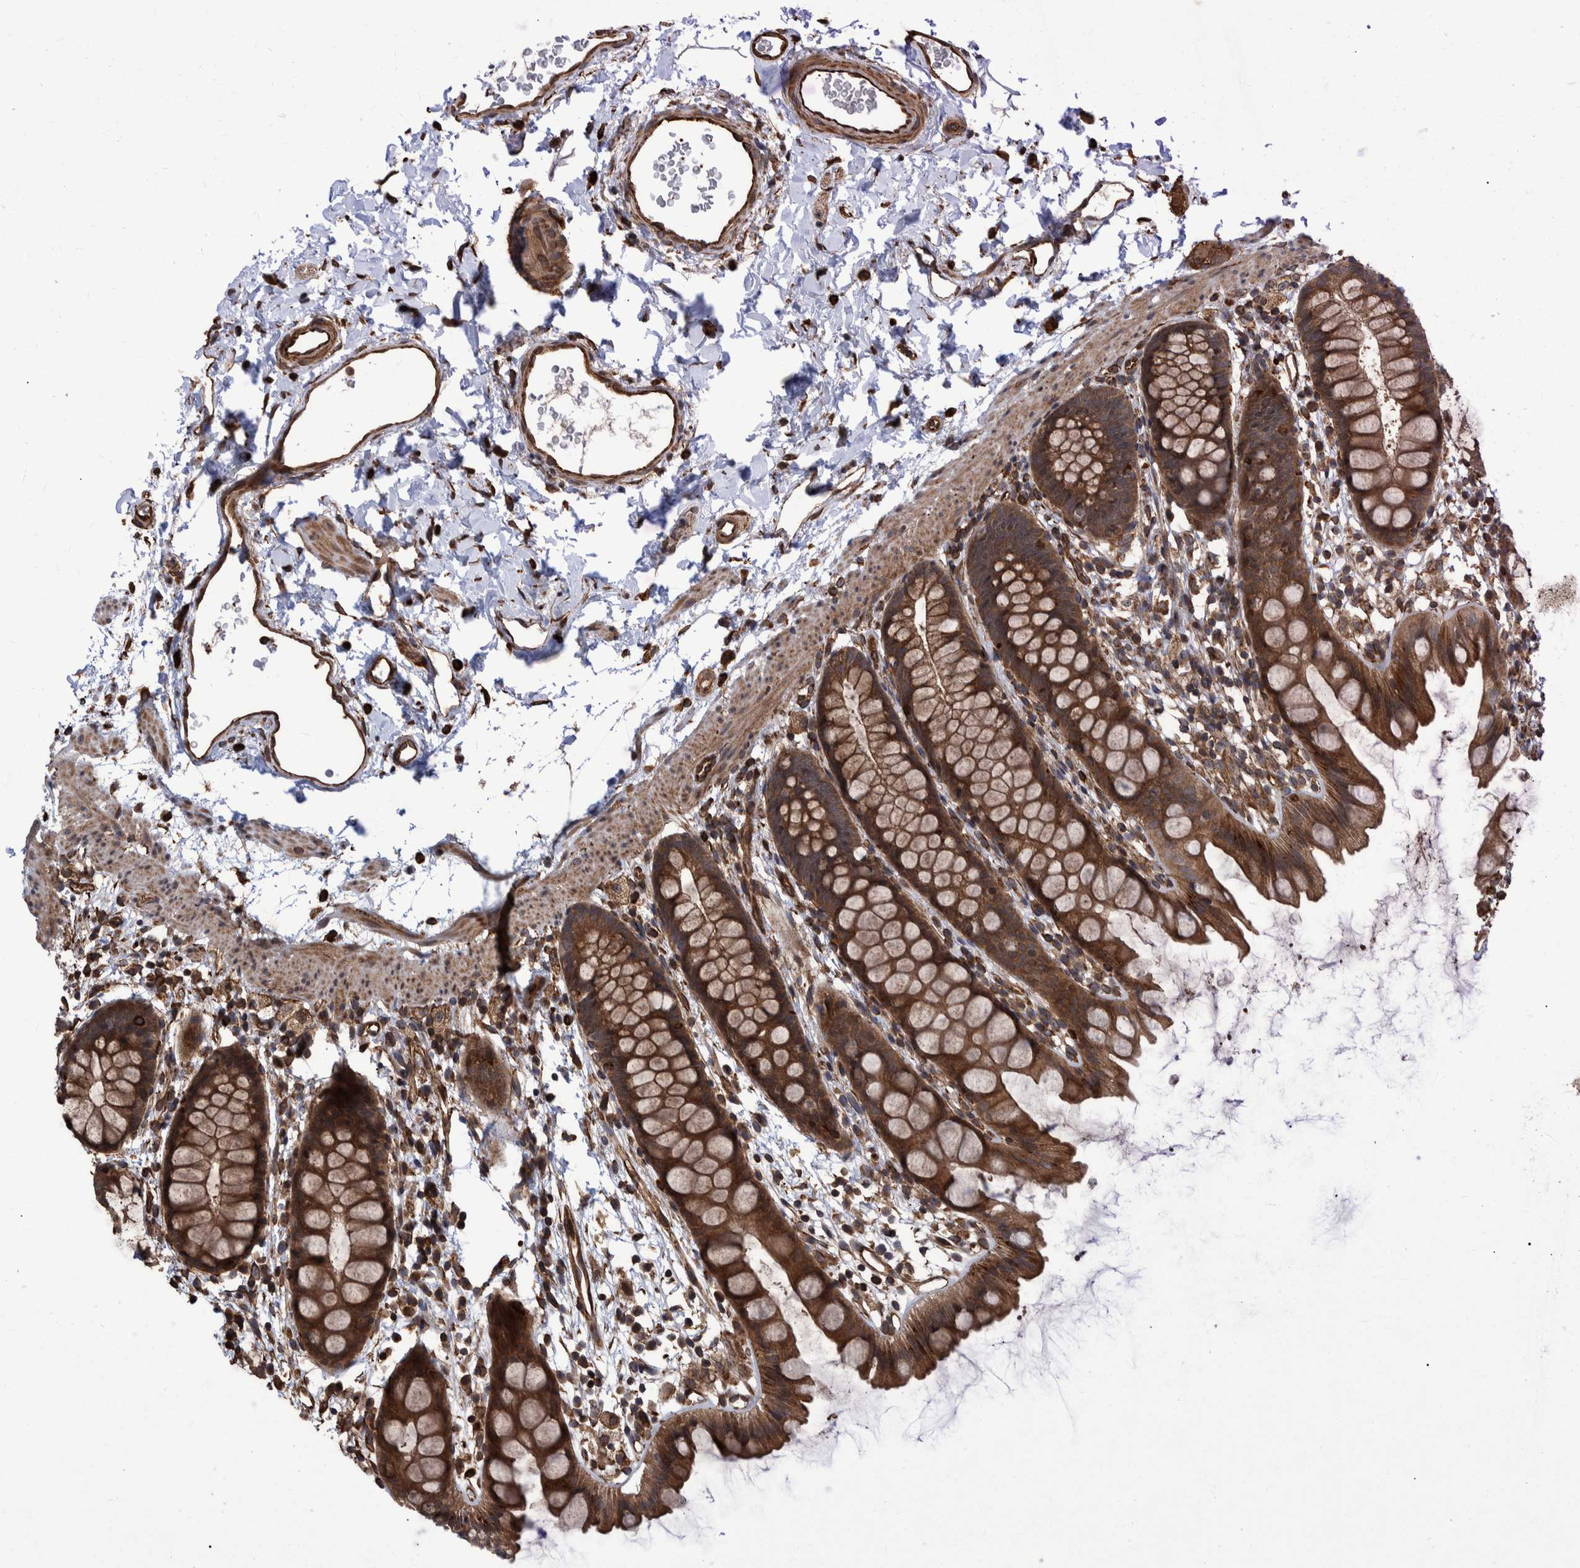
{"staining": {"intensity": "strong", "quantity": ">75%", "location": "cytoplasmic/membranous"}, "tissue": "rectum", "cell_type": "Glandular cells", "image_type": "normal", "snomed": [{"axis": "morphology", "description": "Normal tissue, NOS"}, {"axis": "topography", "description": "Rectum"}], "caption": "Immunohistochemistry (IHC) of benign human rectum reveals high levels of strong cytoplasmic/membranous expression in about >75% of glandular cells. The staining was performed using DAB, with brown indicating positive protein expression. Nuclei are stained blue with hematoxylin.", "gene": "TNFRSF10B", "patient": {"sex": "female", "age": 65}}